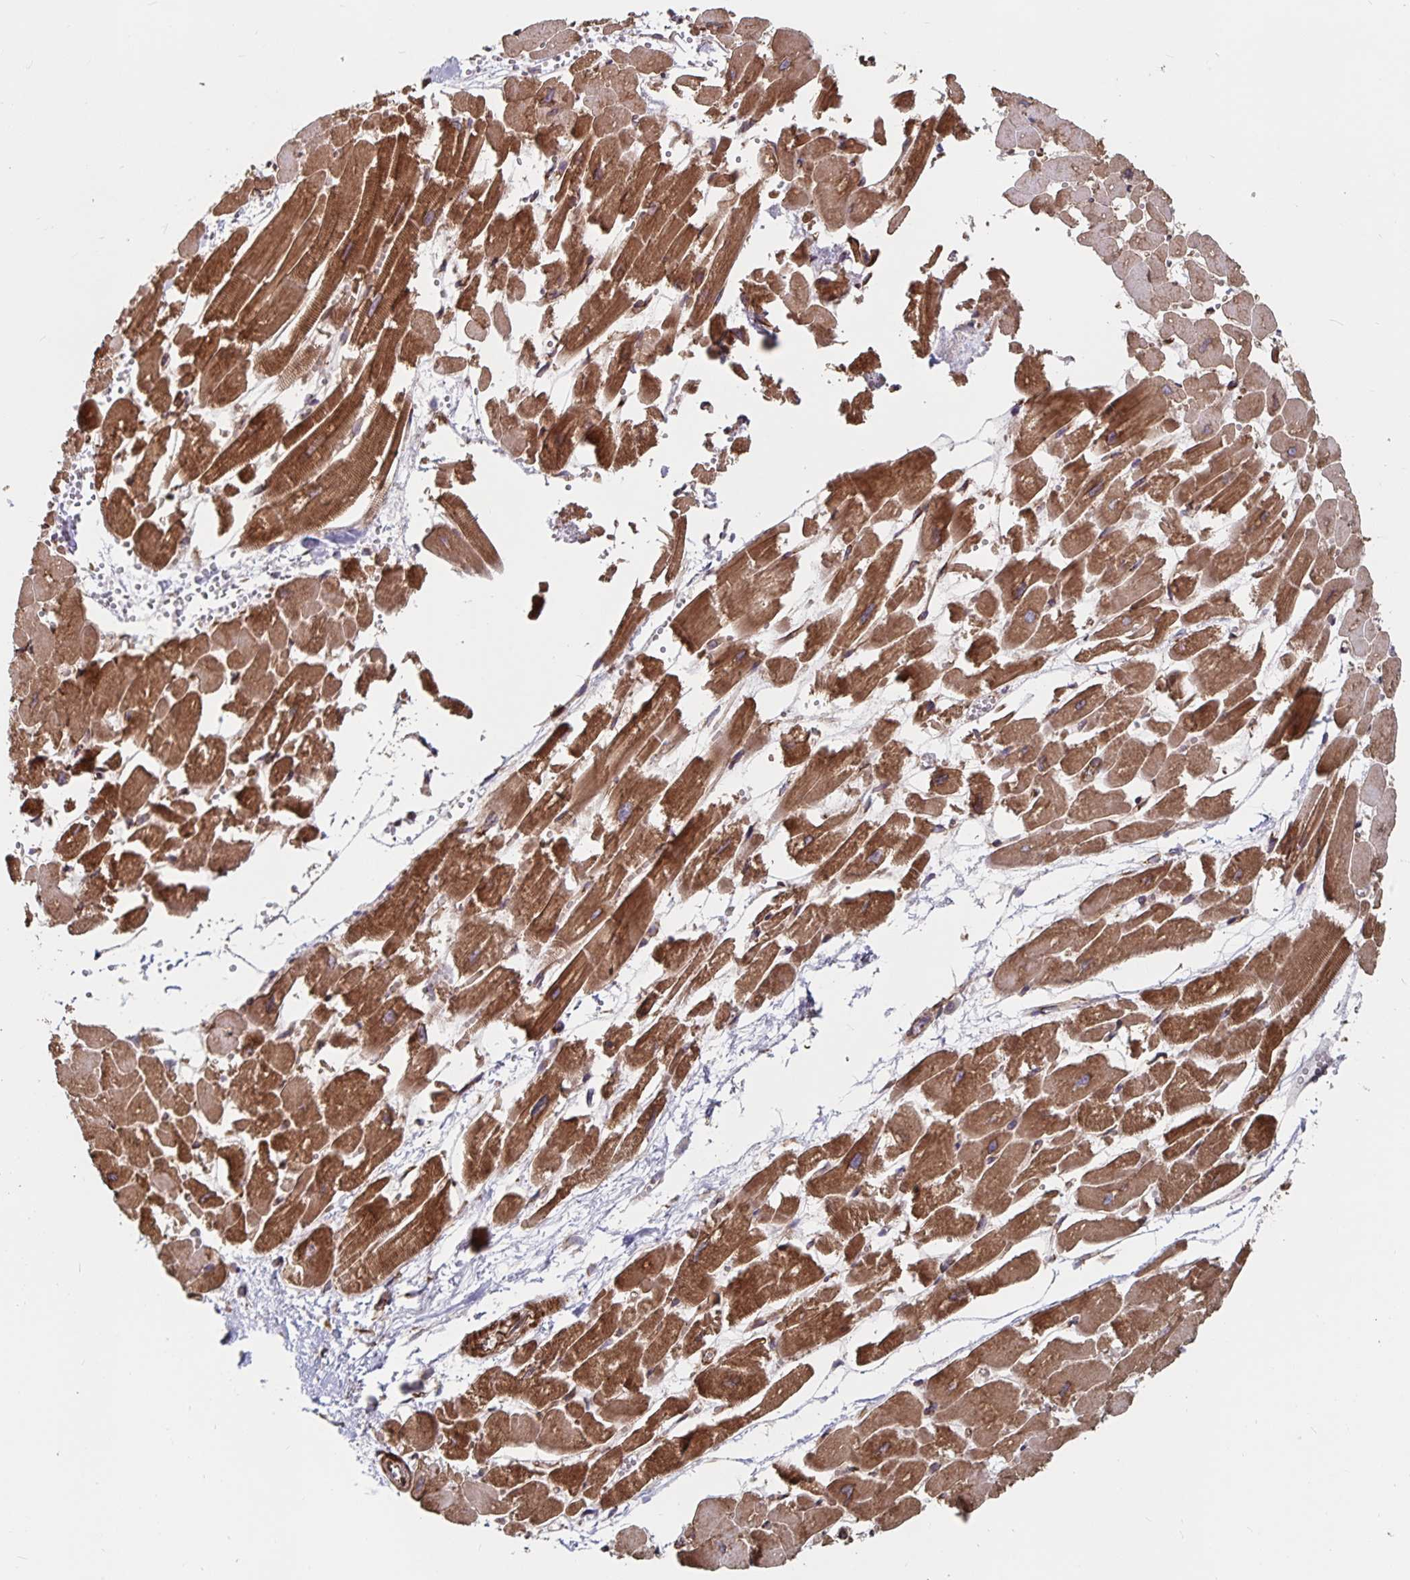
{"staining": {"intensity": "strong", "quantity": ">75%", "location": "cytoplasmic/membranous"}, "tissue": "heart muscle", "cell_type": "Cardiomyocytes", "image_type": "normal", "snomed": [{"axis": "morphology", "description": "Normal tissue, NOS"}, {"axis": "topography", "description": "Heart"}], "caption": "Heart muscle stained with immunohistochemistry (IHC) exhibits strong cytoplasmic/membranous expression in approximately >75% of cardiomyocytes. (Brightfield microscopy of DAB IHC at high magnification).", "gene": "BCAP29", "patient": {"sex": "female", "age": 52}}